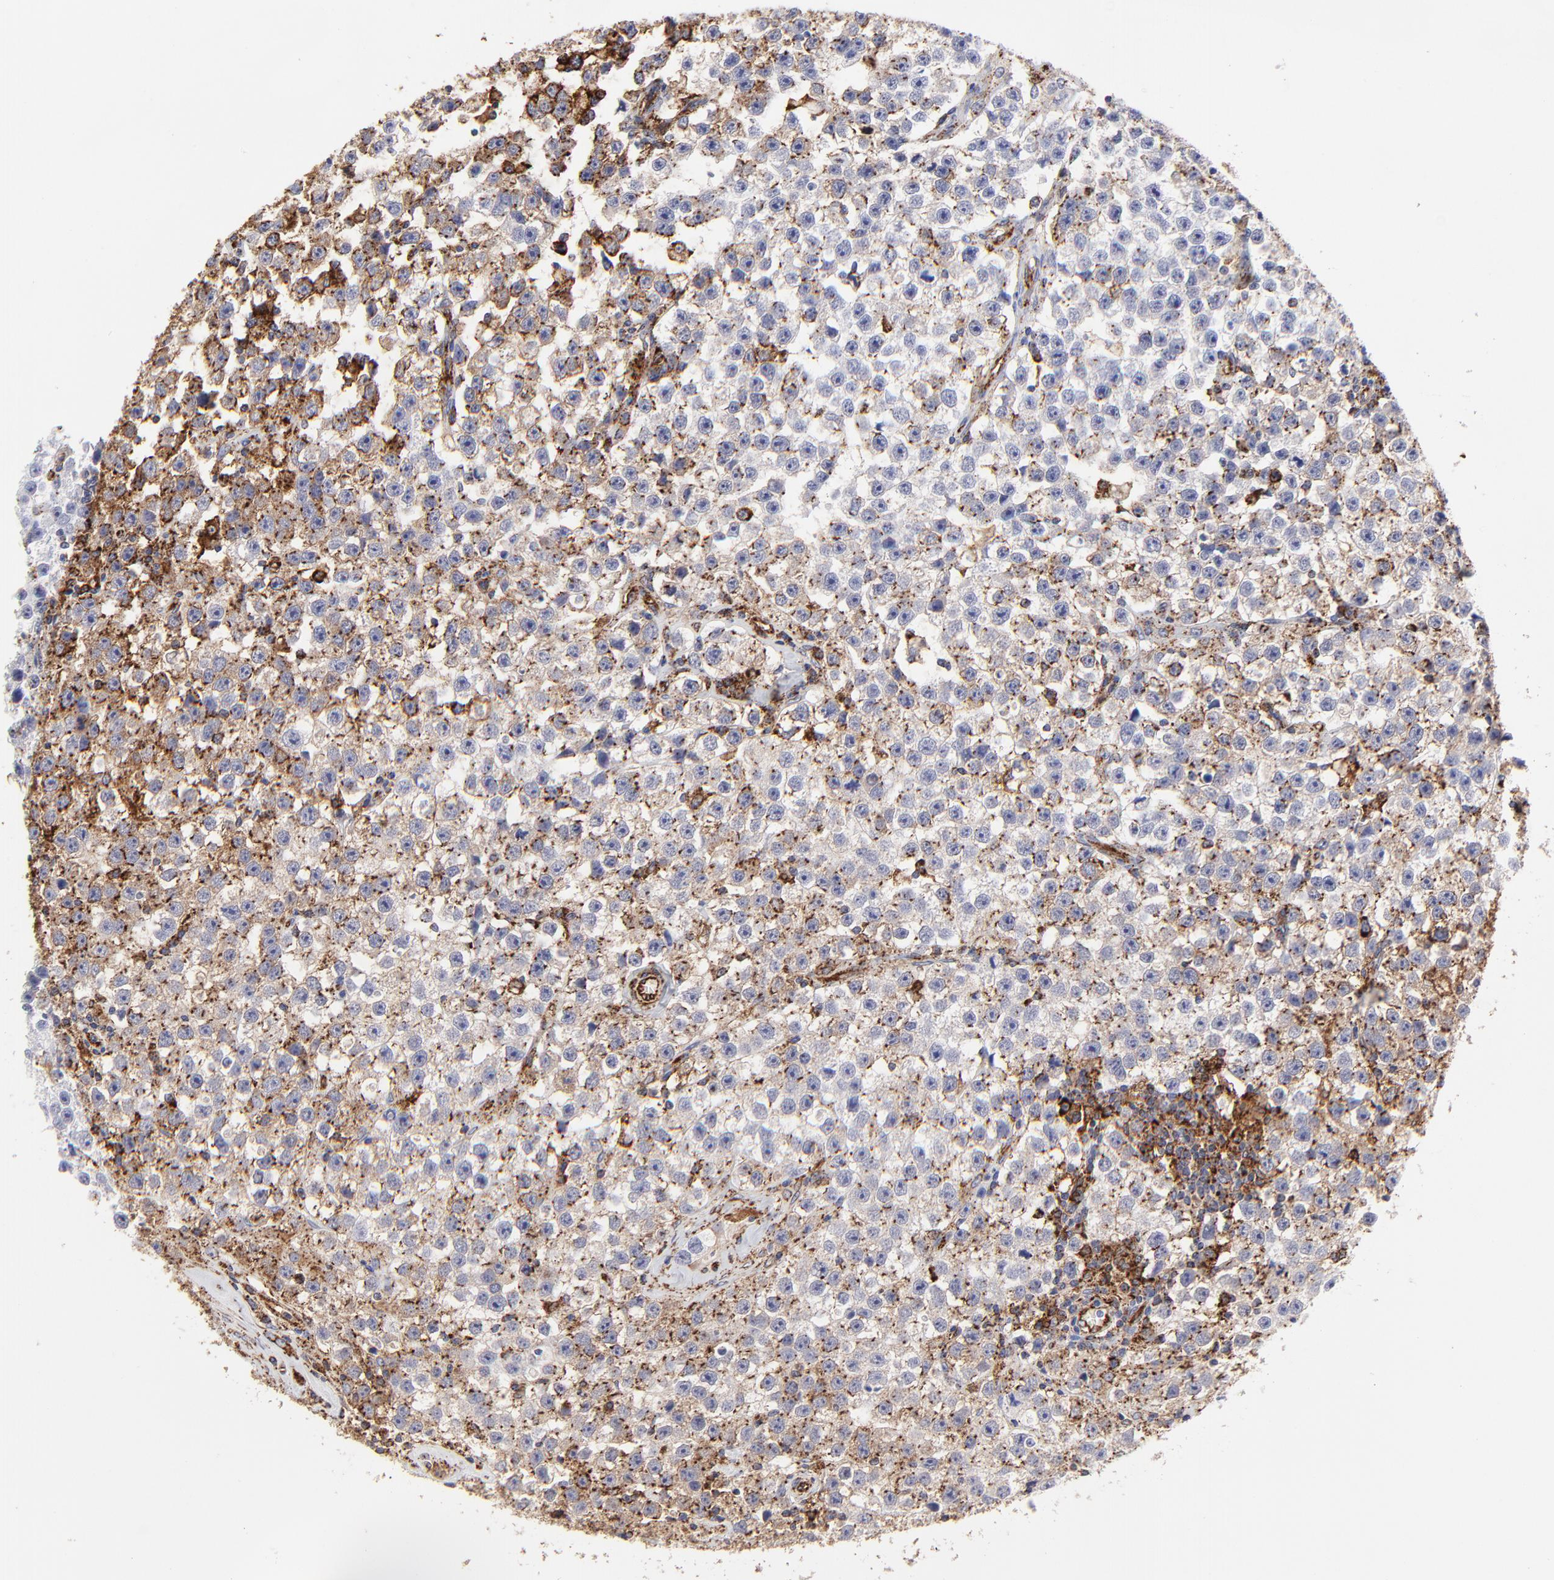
{"staining": {"intensity": "moderate", "quantity": ">75%", "location": "cytoplasmic/membranous"}, "tissue": "testis cancer", "cell_type": "Tumor cells", "image_type": "cancer", "snomed": [{"axis": "morphology", "description": "Seminoma, NOS"}, {"axis": "topography", "description": "Testis"}], "caption": "Human testis cancer (seminoma) stained with a brown dye demonstrates moderate cytoplasmic/membranous positive expression in approximately >75% of tumor cells.", "gene": "COX8C", "patient": {"sex": "male", "age": 32}}